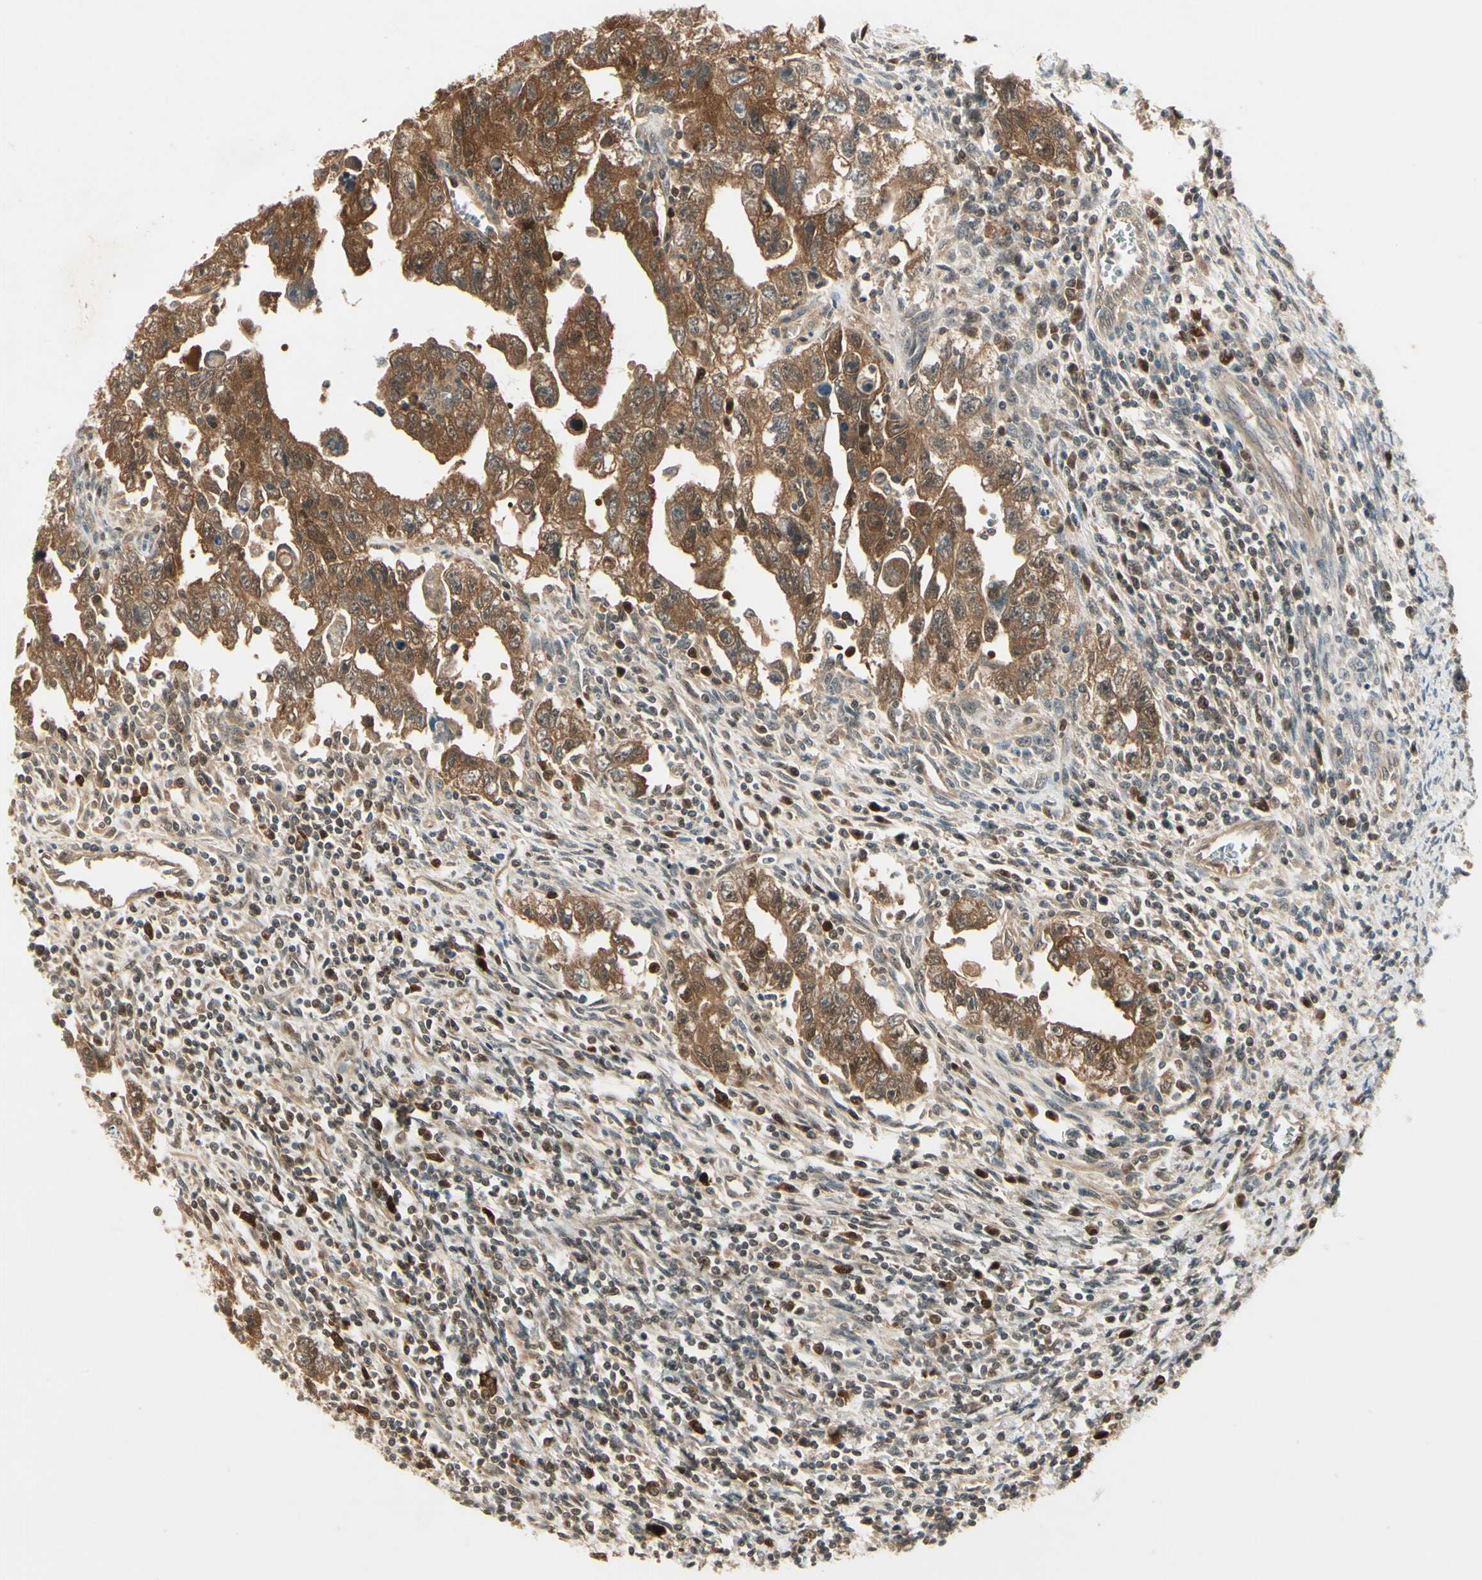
{"staining": {"intensity": "moderate", "quantity": ">75%", "location": "cytoplasmic/membranous"}, "tissue": "testis cancer", "cell_type": "Tumor cells", "image_type": "cancer", "snomed": [{"axis": "morphology", "description": "Carcinoma, Embryonal, NOS"}, {"axis": "topography", "description": "Testis"}], "caption": "An image showing moderate cytoplasmic/membranous expression in about >75% of tumor cells in testis embryonal carcinoma, as visualized by brown immunohistochemical staining.", "gene": "IPO5", "patient": {"sex": "male", "age": 28}}